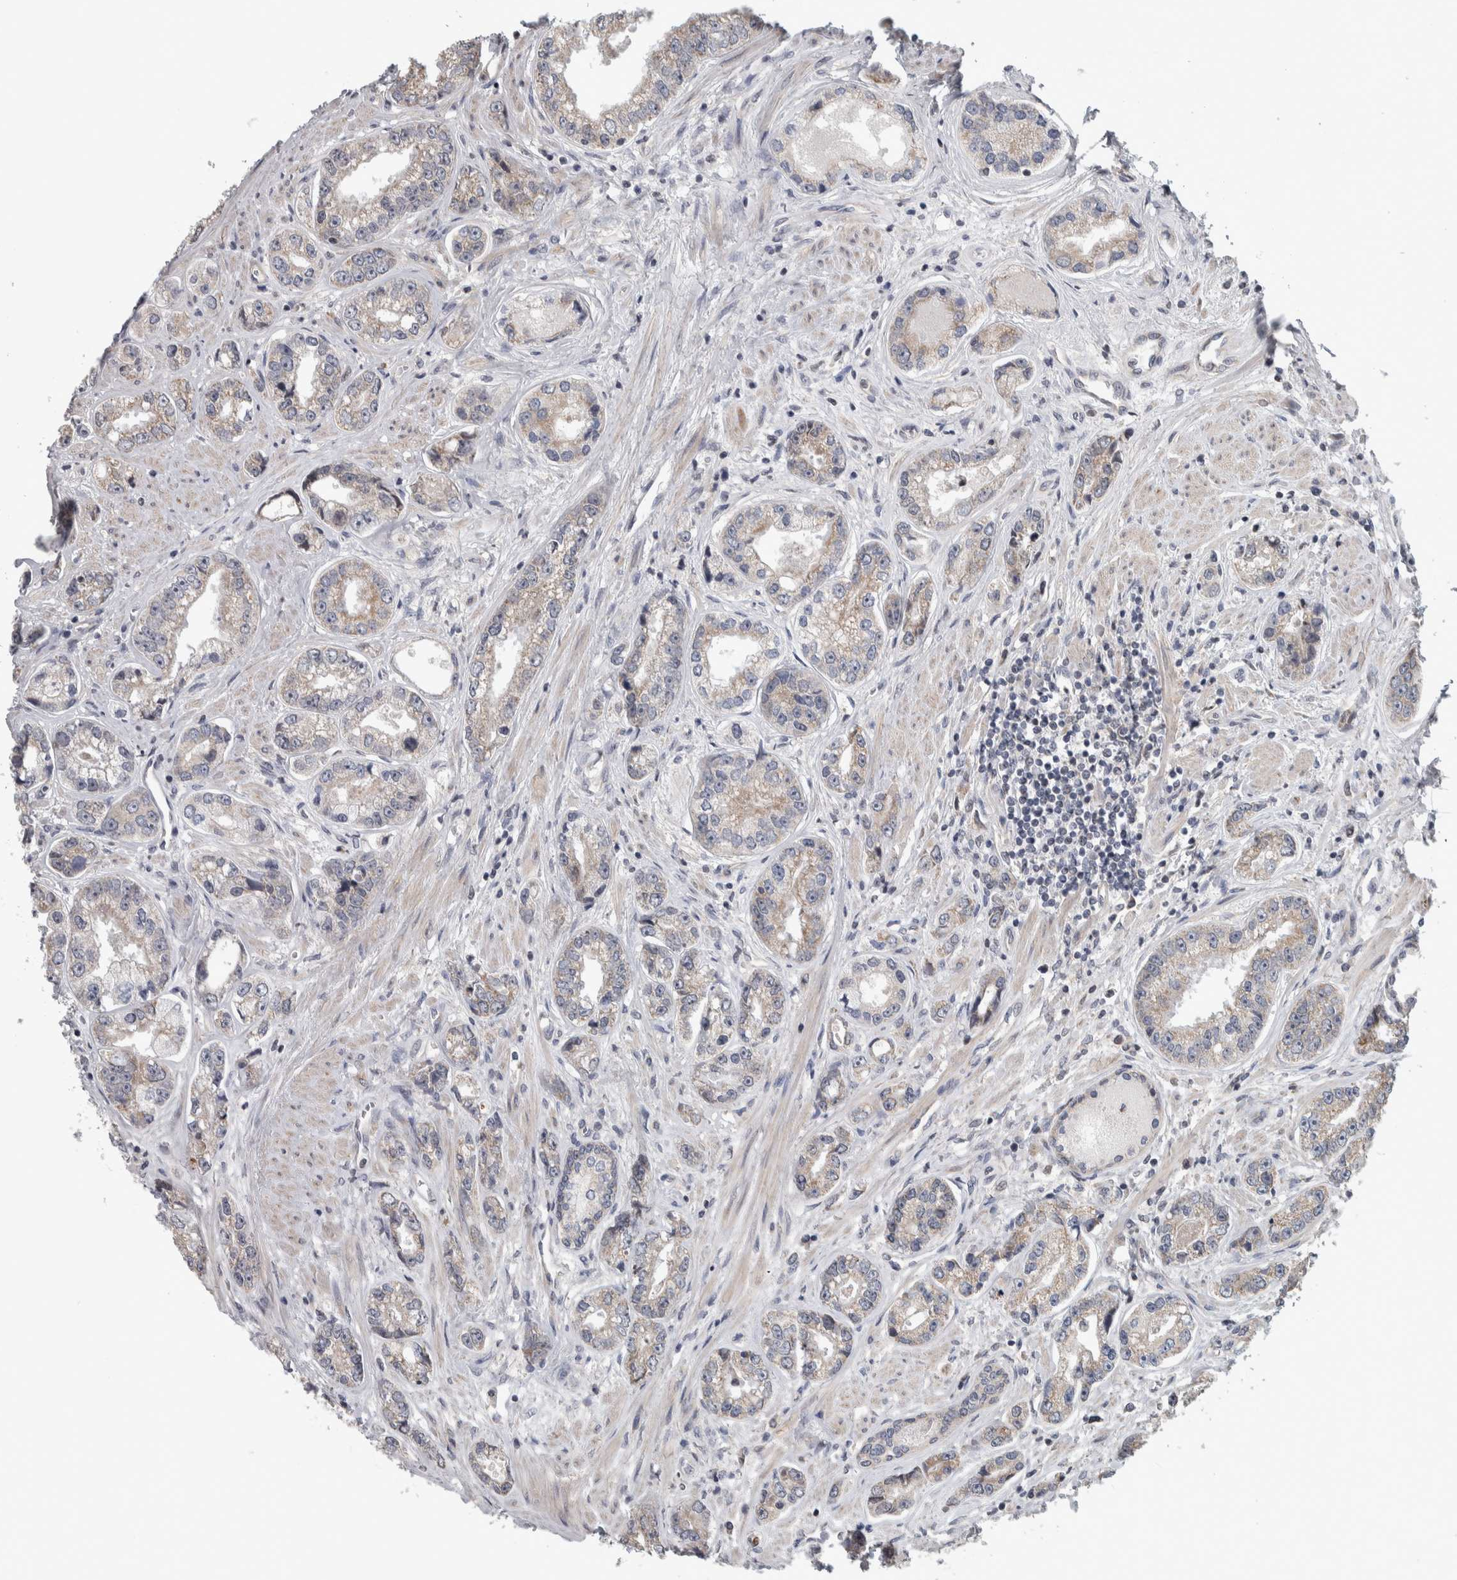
{"staining": {"intensity": "weak", "quantity": "<25%", "location": "cytoplasmic/membranous"}, "tissue": "prostate cancer", "cell_type": "Tumor cells", "image_type": "cancer", "snomed": [{"axis": "morphology", "description": "Adenocarcinoma, High grade"}, {"axis": "topography", "description": "Prostate"}], "caption": "Prostate cancer was stained to show a protein in brown. There is no significant expression in tumor cells. Brightfield microscopy of IHC stained with DAB (brown) and hematoxylin (blue), captured at high magnification.", "gene": "CWC27", "patient": {"sex": "male", "age": 61}}